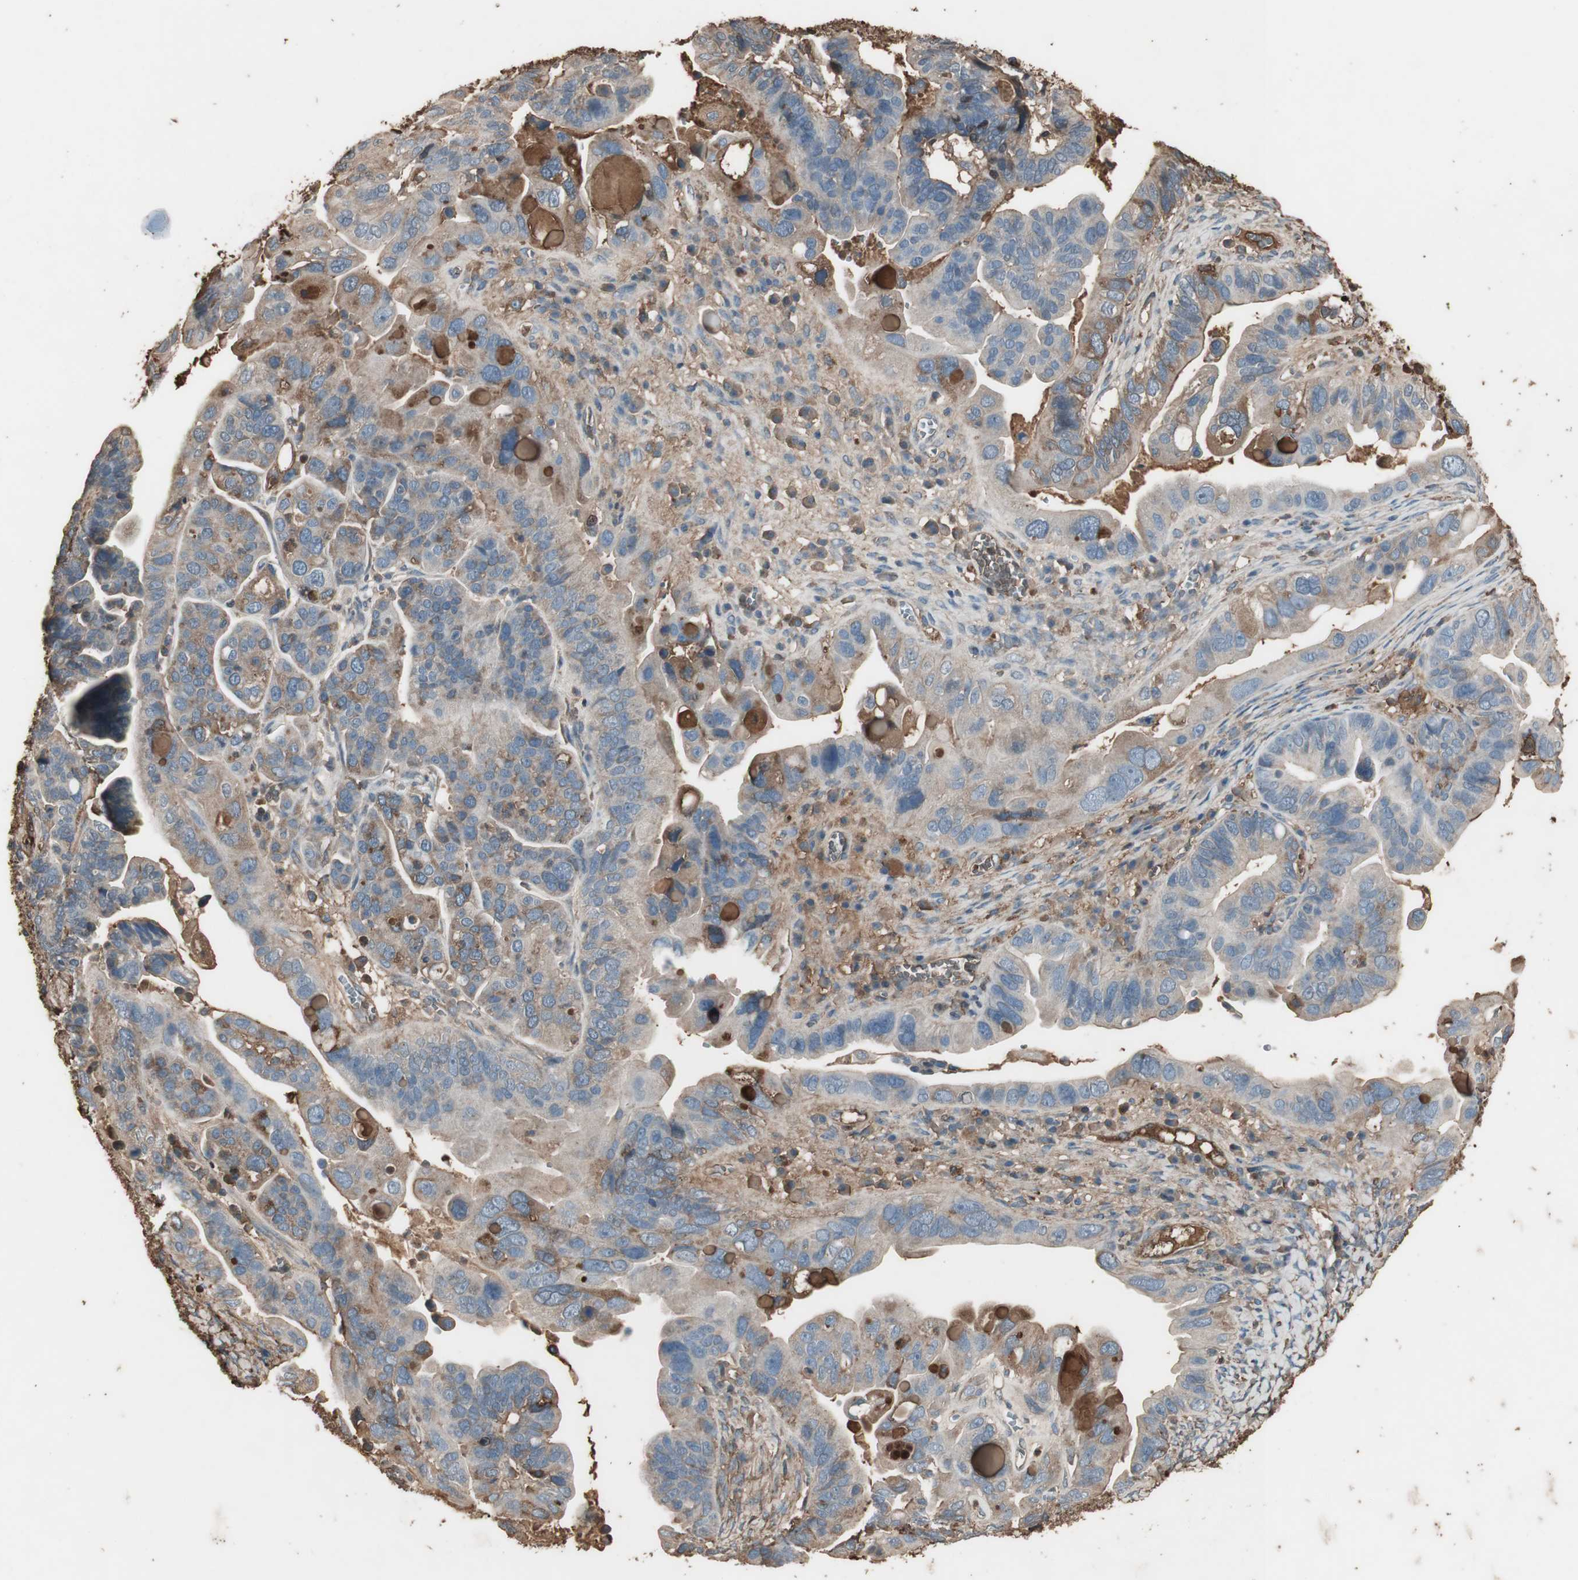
{"staining": {"intensity": "weak", "quantity": ">75%", "location": "cytoplasmic/membranous"}, "tissue": "ovarian cancer", "cell_type": "Tumor cells", "image_type": "cancer", "snomed": [{"axis": "morphology", "description": "Cystadenocarcinoma, serous, NOS"}, {"axis": "topography", "description": "Ovary"}], "caption": "Brown immunohistochemical staining in human serous cystadenocarcinoma (ovarian) exhibits weak cytoplasmic/membranous expression in about >75% of tumor cells. Nuclei are stained in blue.", "gene": "MMP14", "patient": {"sex": "female", "age": 56}}